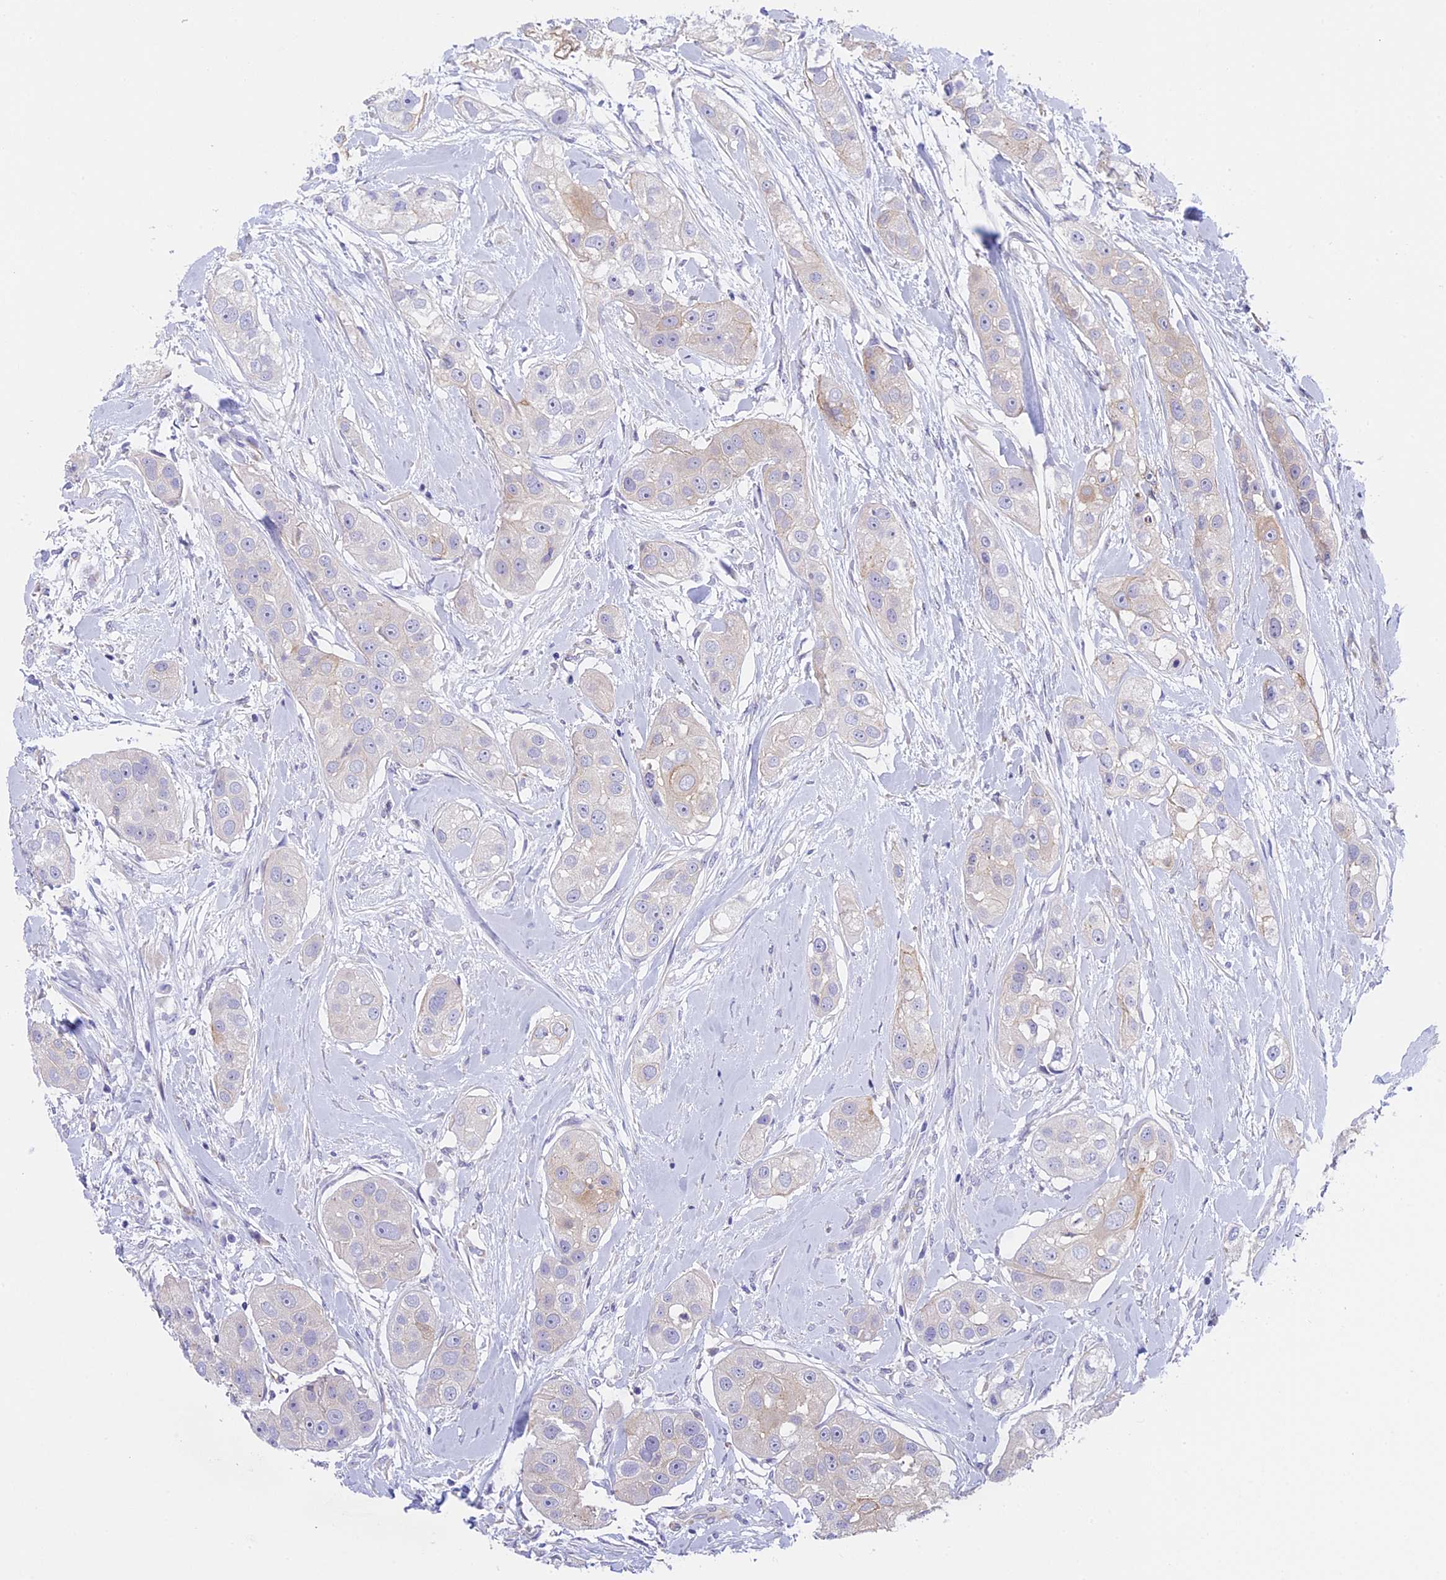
{"staining": {"intensity": "negative", "quantity": "none", "location": "none"}, "tissue": "head and neck cancer", "cell_type": "Tumor cells", "image_type": "cancer", "snomed": [{"axis": "morphology", "description": "Normal tissue, NOS"}, {"axis": "morphology", "description": "Squamous cell carcinoma, NOS"}, {"axis": "topography", "description": "Skeletal muscle"}, {"axis": "topography", "description": "Head-Neck"}], "caption": "DAB (3,3'-diaminobenzidine) immunohistochemical staining of head and neck cancer (squamous cell carcinoma) exhibits no significant staining in tumor cells.", "gene": "TACSTD2", "patient": {"sex": "male", "age": 51}}